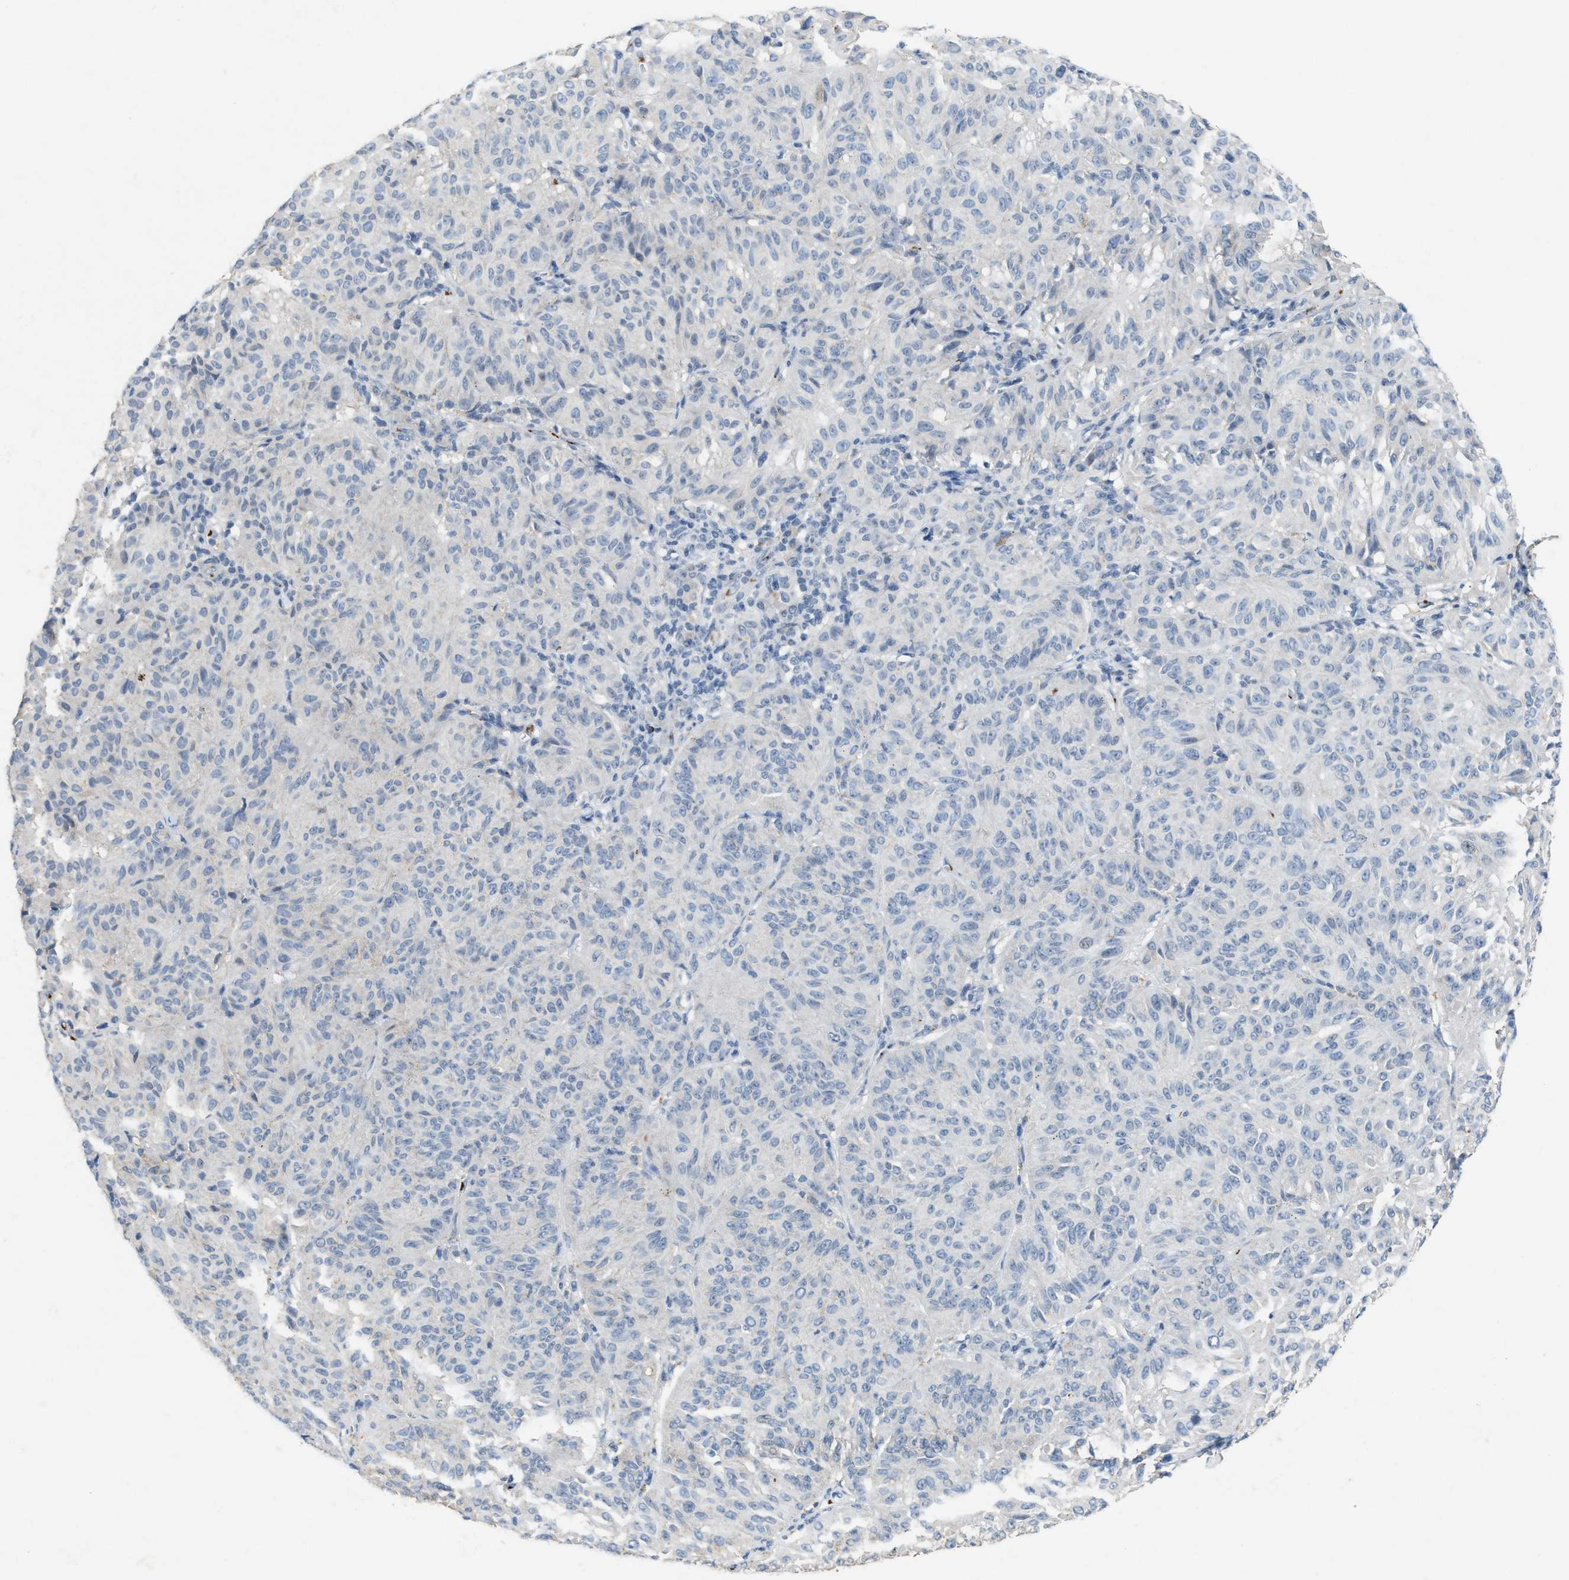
{"staining": {"intensity": "negative", "quantity": "none", "location": "none"}, "tissue": "melanoma", "cell_type": "Tumor cells", "image_type": "cancer", "snomed": [{"axis": "morphology", "description": "Malignant melanoma, NOS"}, {"axis": "topography", "description": "Skin"}], "caption": "Photomicrograph shows no significant protein positivity in tumor cells of melanoma.", "gene": "SLC5A5", "patient": {"sex": "female", "age": 72}}